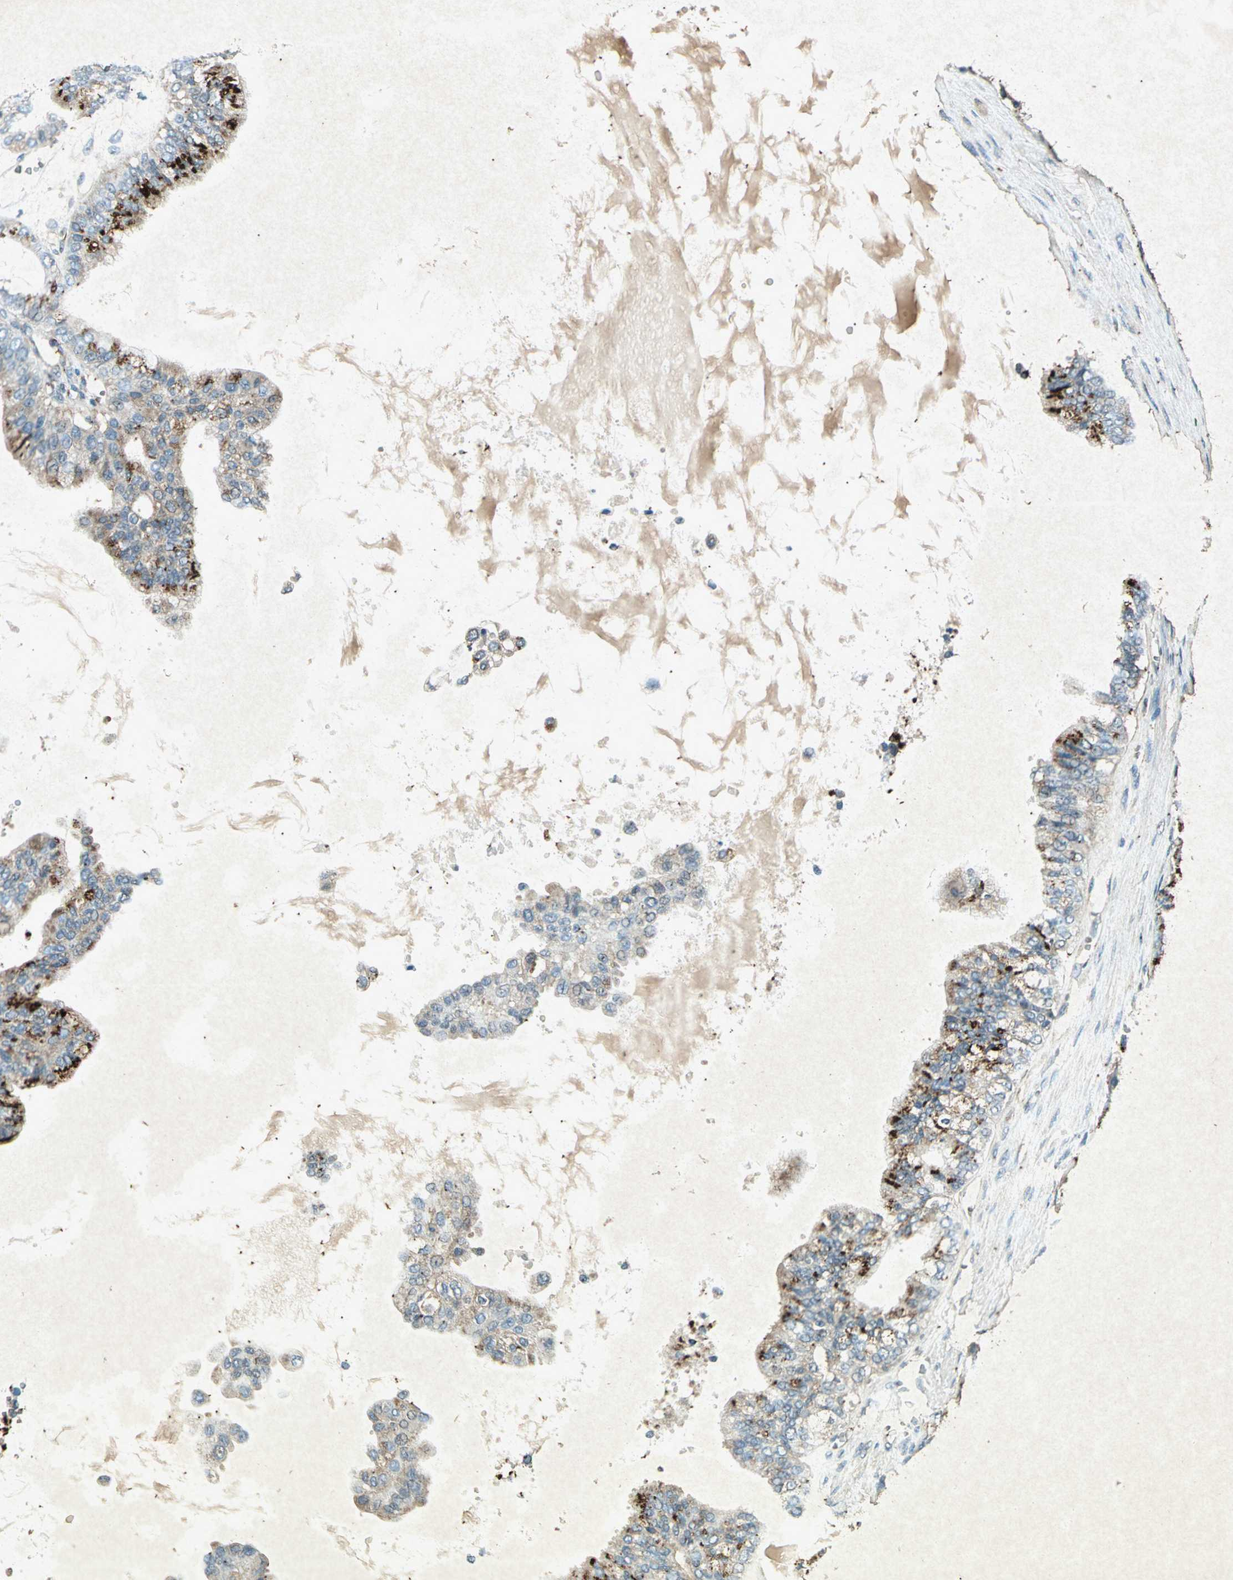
{"staining": {"intensity": "strong", "quantity": "25%-75%", "location": "cytoplasmic/membranous"}, "tissue": "ovarian cancer", "cell_type": "Tumor cells", "image_type": "cancer", "snomed": [{"axis": "morphology", "description": "Carcinoma, NOS"}, {"axis": "morphology", "description": "Carcinoma, endometroid"}, {"axis": "topography", "description": "Ovary"}], "caption": "This photomicrograph shows IHC staining of ovarian cancer (carcinoma), with high strong cytoplasmic/membranous expression in approximately 25%-75% of tumor cells.", "gene": "PSEN1", "patient": {"sex": "female", "age": 50}}